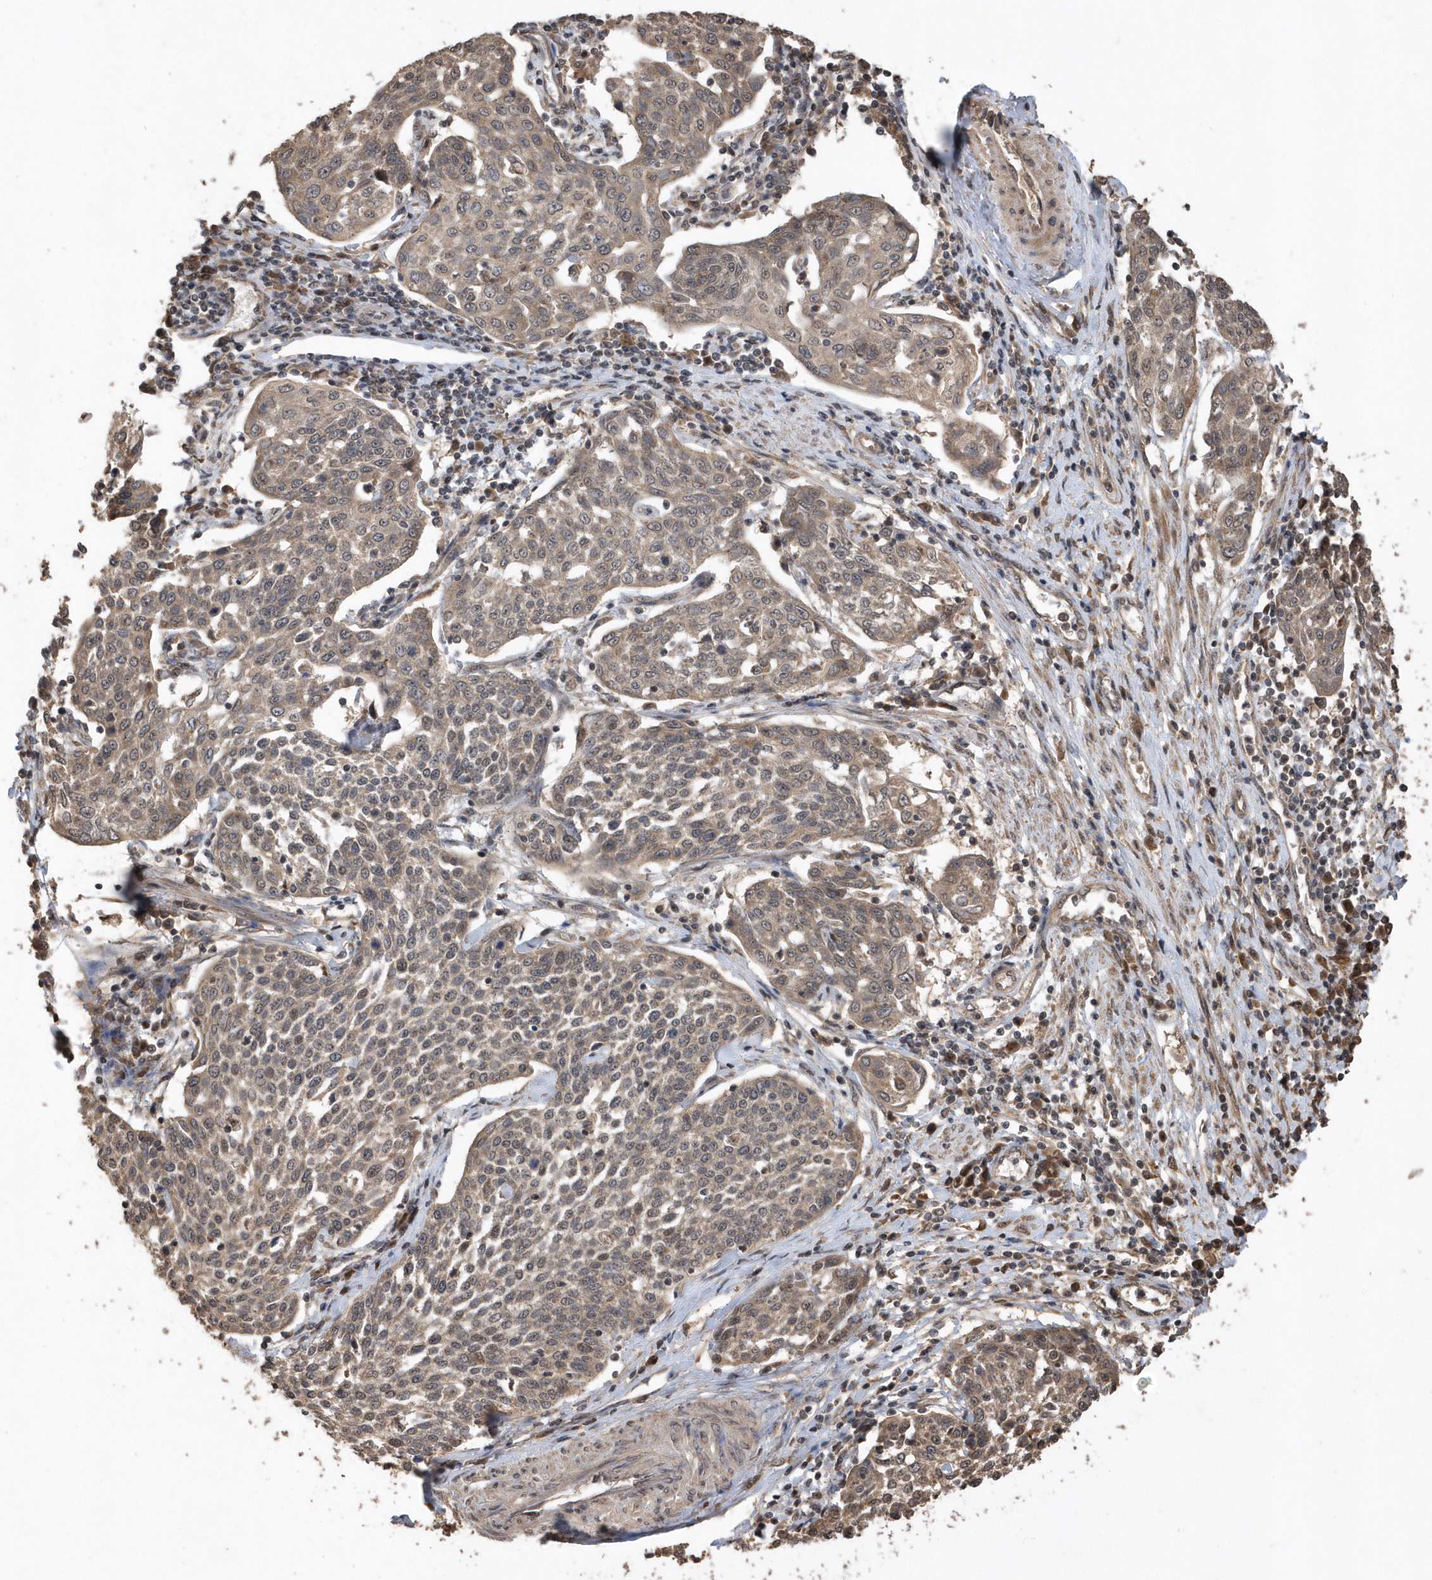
{"staining": {"intensity": "weak", "quantity": "25%-75%", "location": "cytoplasmic/membranous"}, "tissue": "cervical cancer", "cell_type": "Tumor cells", "image_type": "cancer", "snomed": [{"axis": "morphology", "description": "Squamous cell carcinoma, NOS"}, {"axis": "topography", "description": "Cervix"}], "caption": "An immunohistochemistry (IHC) micrograph of neoplastic tissue is shown. Protein staining in brown highlights weak cytoplasmic/membranous positivity in squamous cell carcinoma (cervical) within tumor cells. (Brightfield microscopy of DAB IHC at high magnification).", "gene": "WASHC5", "patient": {"sex": "female", "age": 34}}